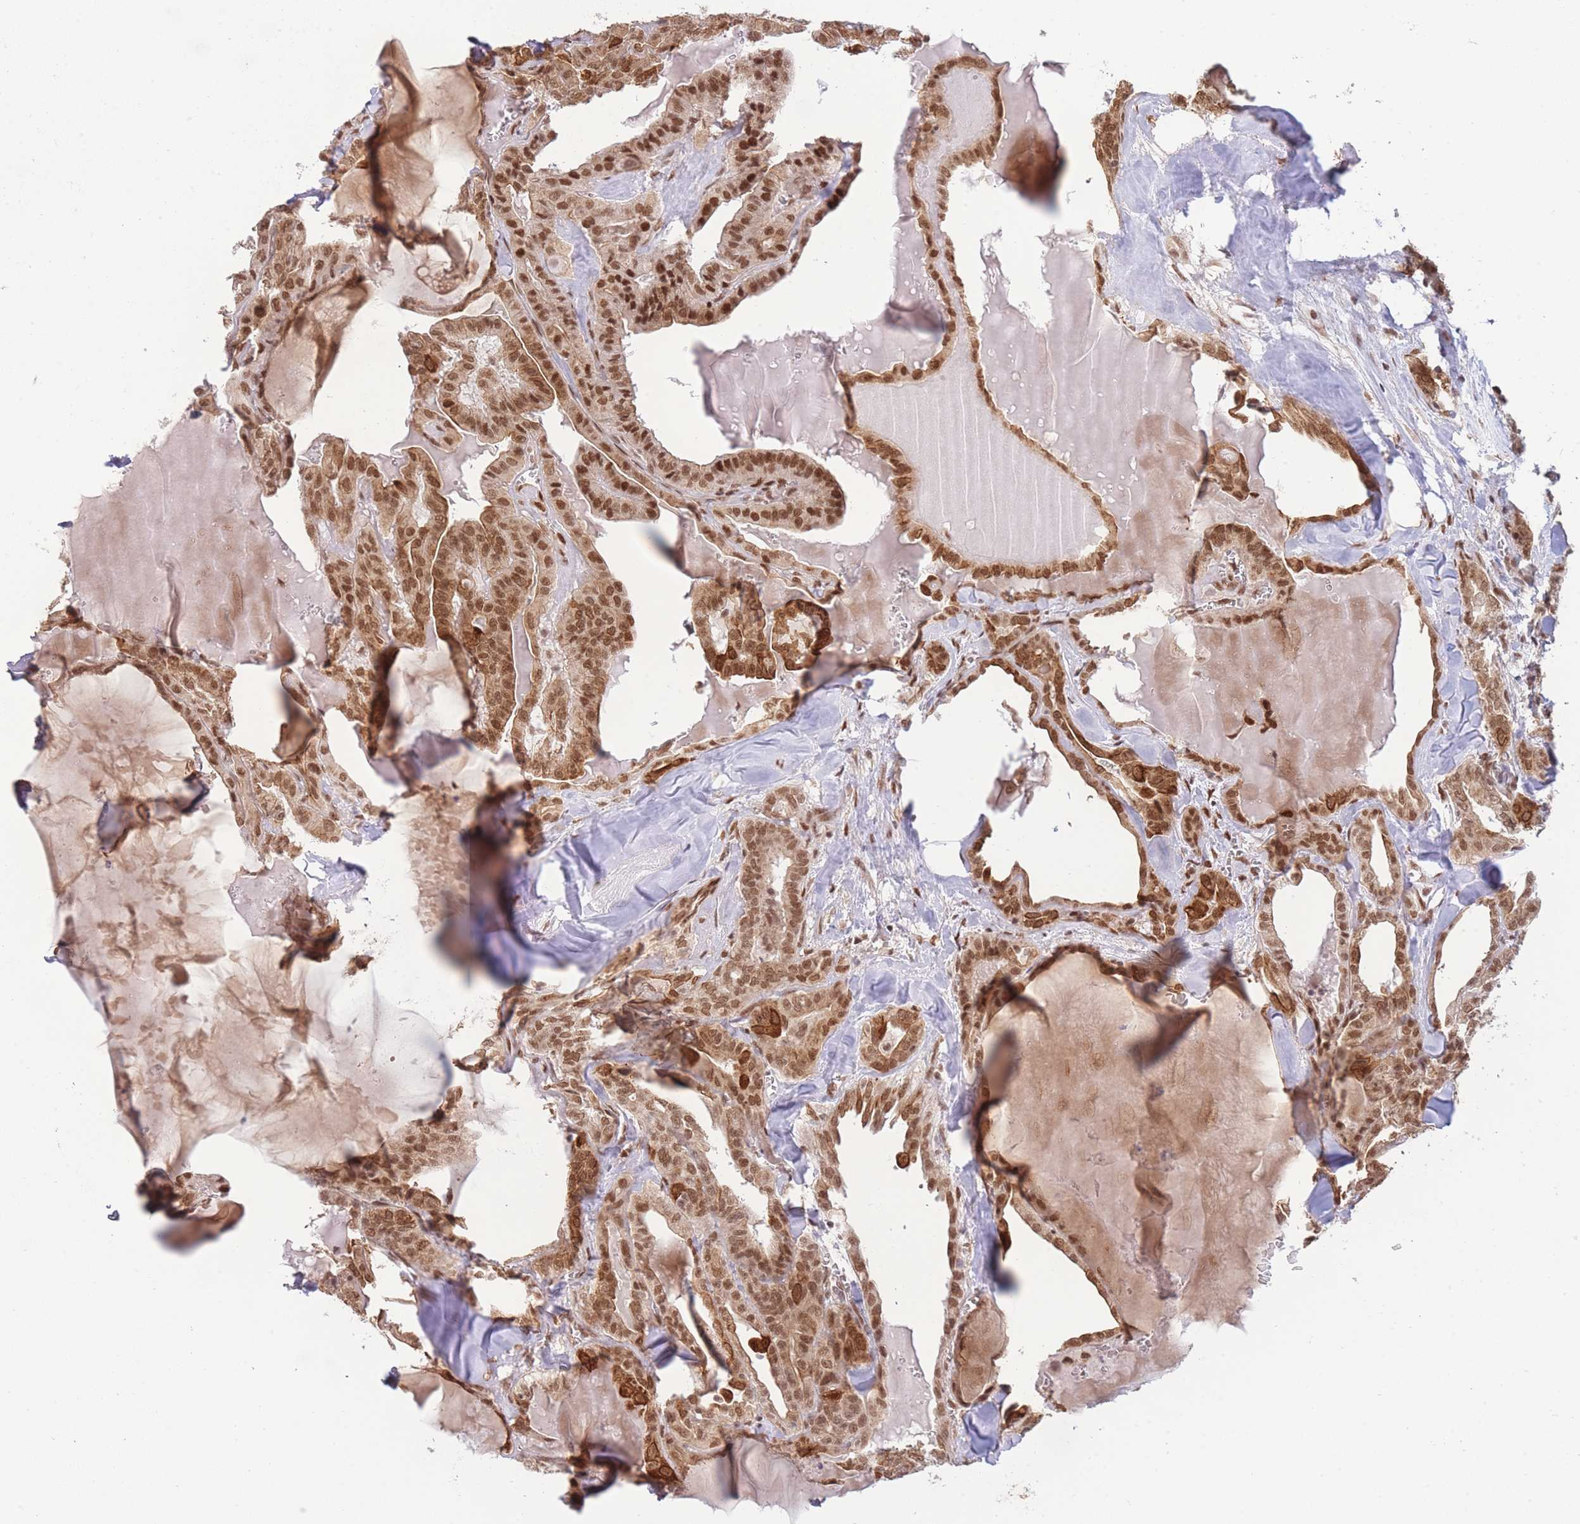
{"staining": {"intensity": "moderate", "quantity": ">75%", "location": "cytoplasmic/membranous,nuclear"}, "tissue": "thyroid cancer", "cell_type": "Tumor cells", "image_type": "cancer", "snomed": [{"axis": "morphology", "description": "Papillary adenocarcinoma, NOS"}, {"axis": "topography", "description": "Thyroid gland"}], "caption": "The photomicrograph demonstrates staining of papillary adenocarcinoma (thyroid), revealing moderate cytoplasmic/membranous and nuclear protein expression (brown color) within tumor cells.", "gene": "CARD8", "patient": {"sex": "male", "age": 52}}